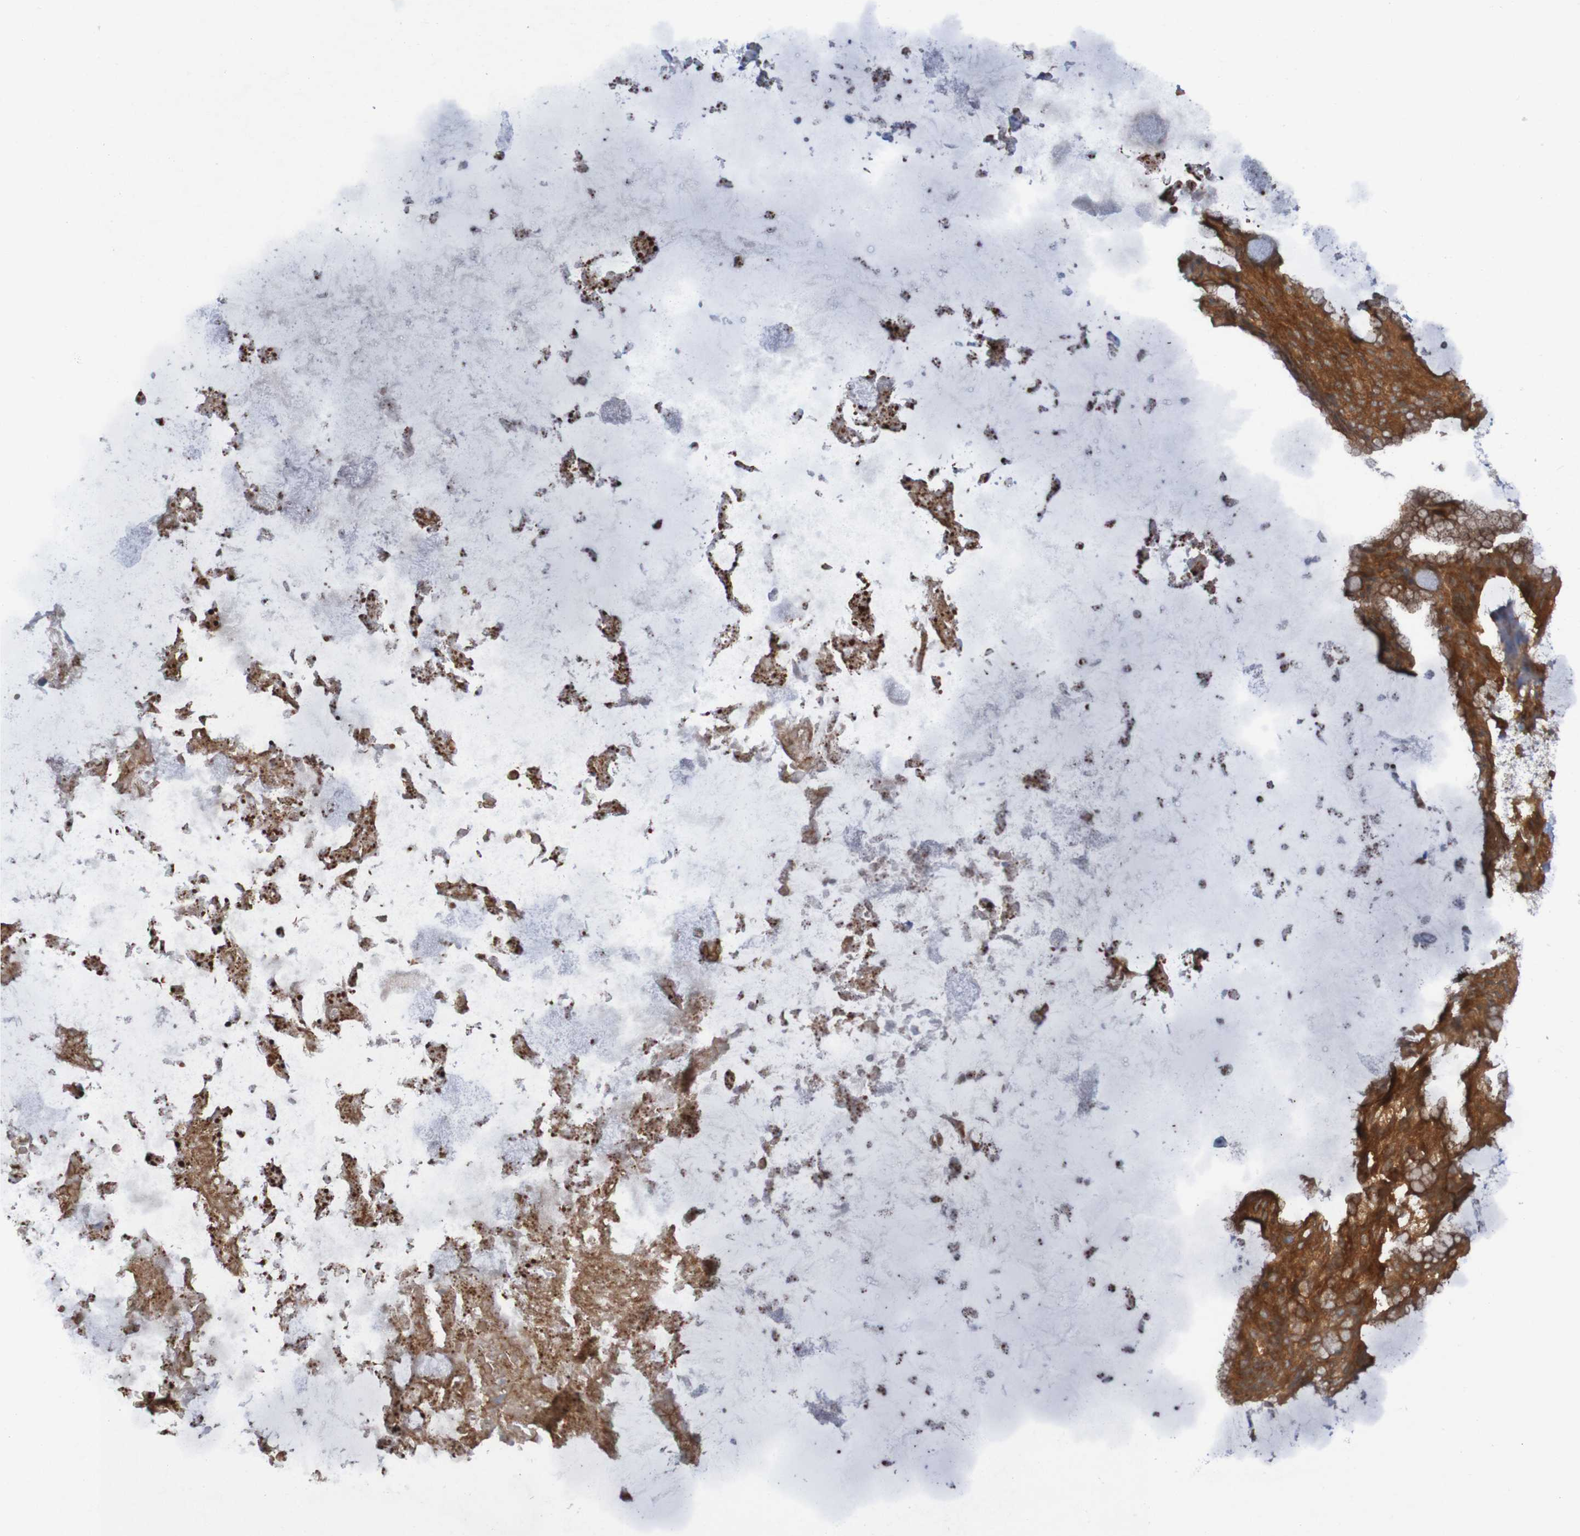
{"staining": {"intensity": "strong", "quantity": ">75%", "location": "cytoplasmic/membranous"}, "tissue": "ovarian cancer", "cell_type": "Tumor cells", "image_type": "cancer", "snomed": [{"axis": "morphology", "description": "Cystadenocarcinoma, mucinous, NOS"}, {"axis": "topography", "description": "Ovary"}], "caption": "Protein analysis of ovarian cancer (mucinous cystadenocarcinoma) tissue shows strong cytoplasmic/membranous staining in about >75% of tumor cells.", "gene": "ARHGEF16", "patient": {"sex": "female", "age": 61}}